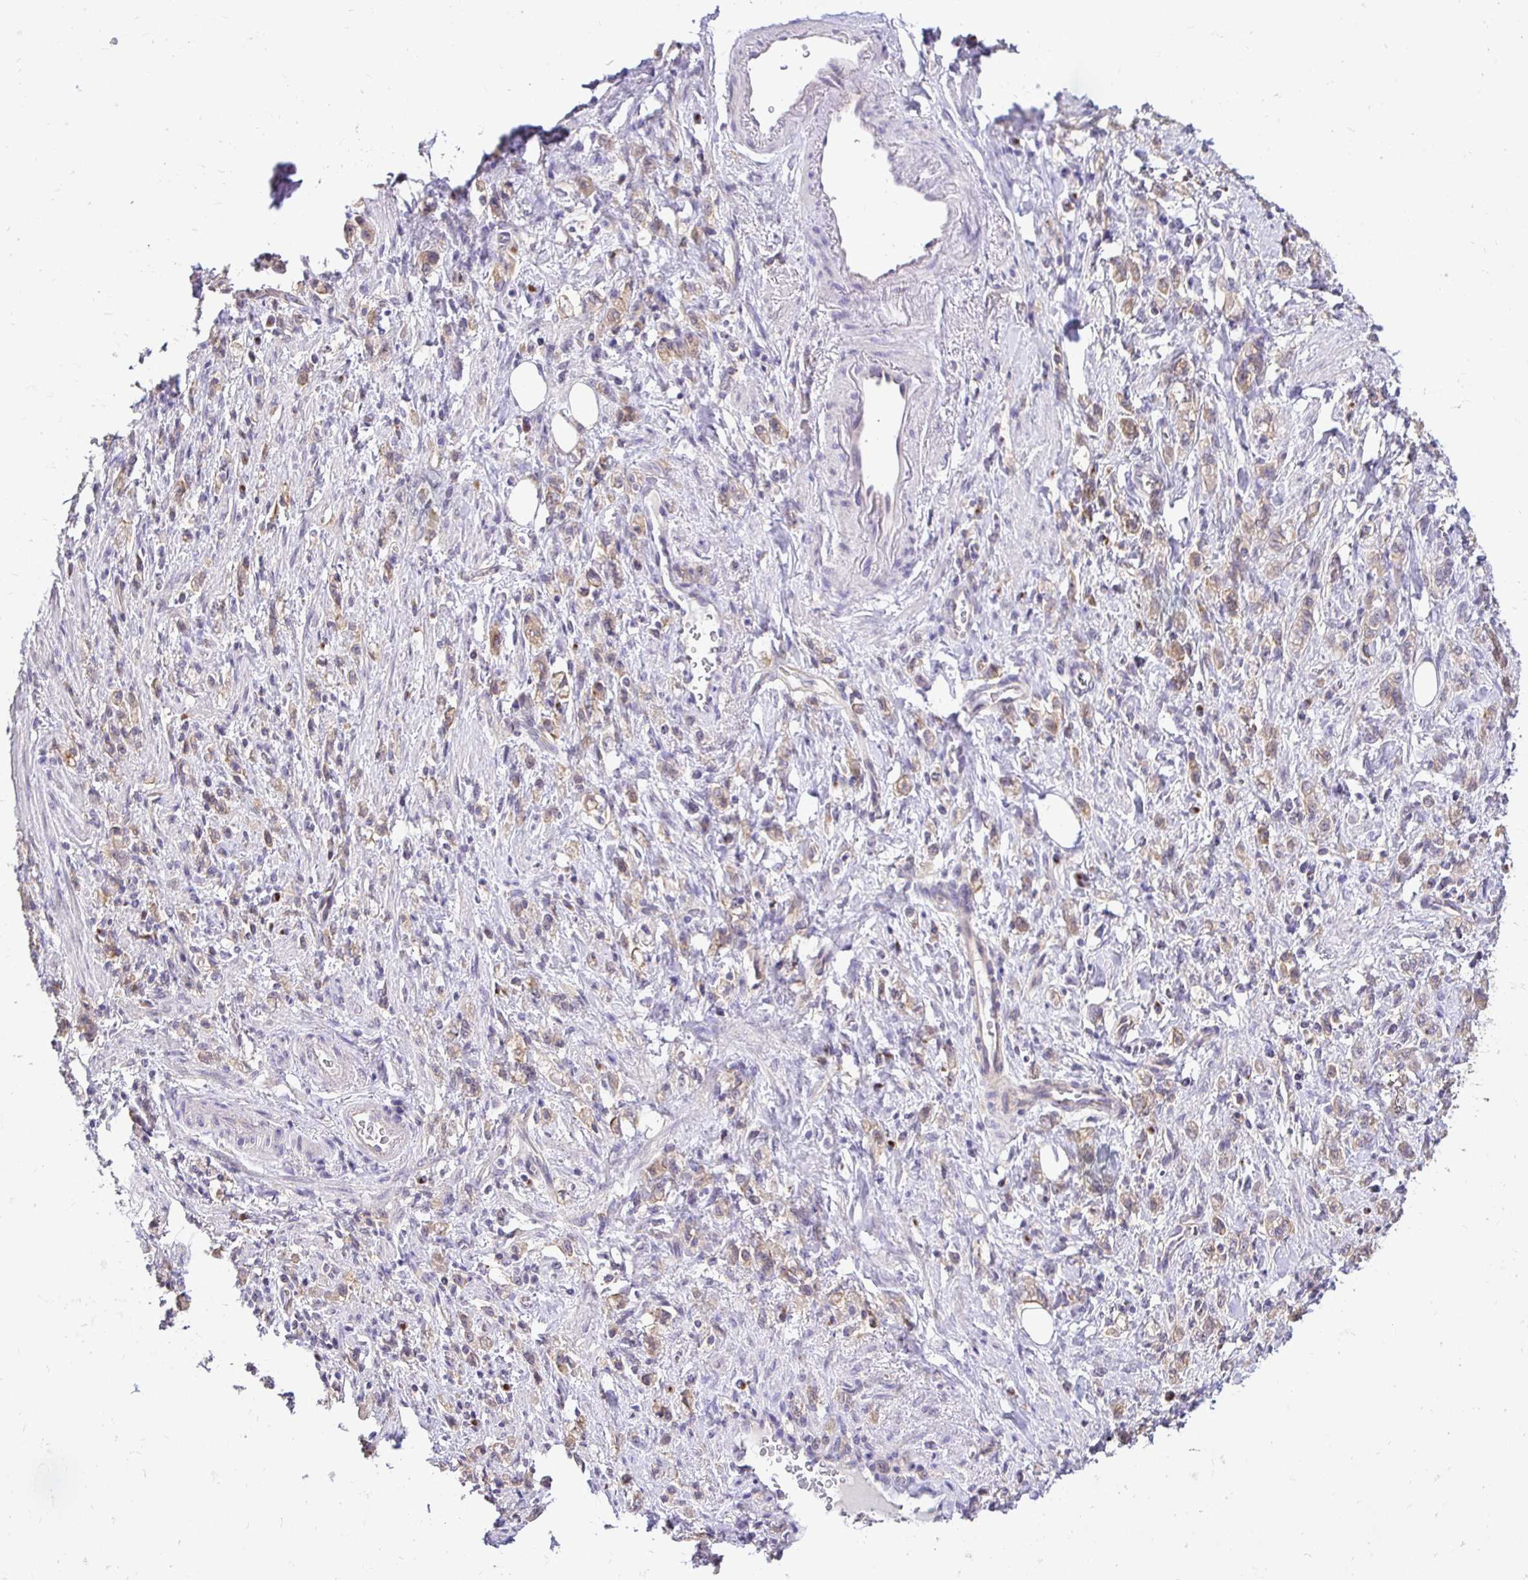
{"staining": {"intensity": "weak", "quantity": "<25%", "location": "cytoplasmic/membranous"}, "tissue": "stomach cancer", "cell_type": "Tumor cells", "image_type": "cancer", "snomed": [{"axis": "morphology", "description": "Adenocarcinoma, NOS"}, {"axis": "topography", "description": "Stomach"}], "caption": "The IHC image has no significant expression in tumor cells of stomach cancer (adenocarcinoma) tissue. (DAB immunohistochemistry visualized using brightfield microscopy, high magnification).", "gene": "SLC9A1", "patient": {"sex": "male", "age": 77}}